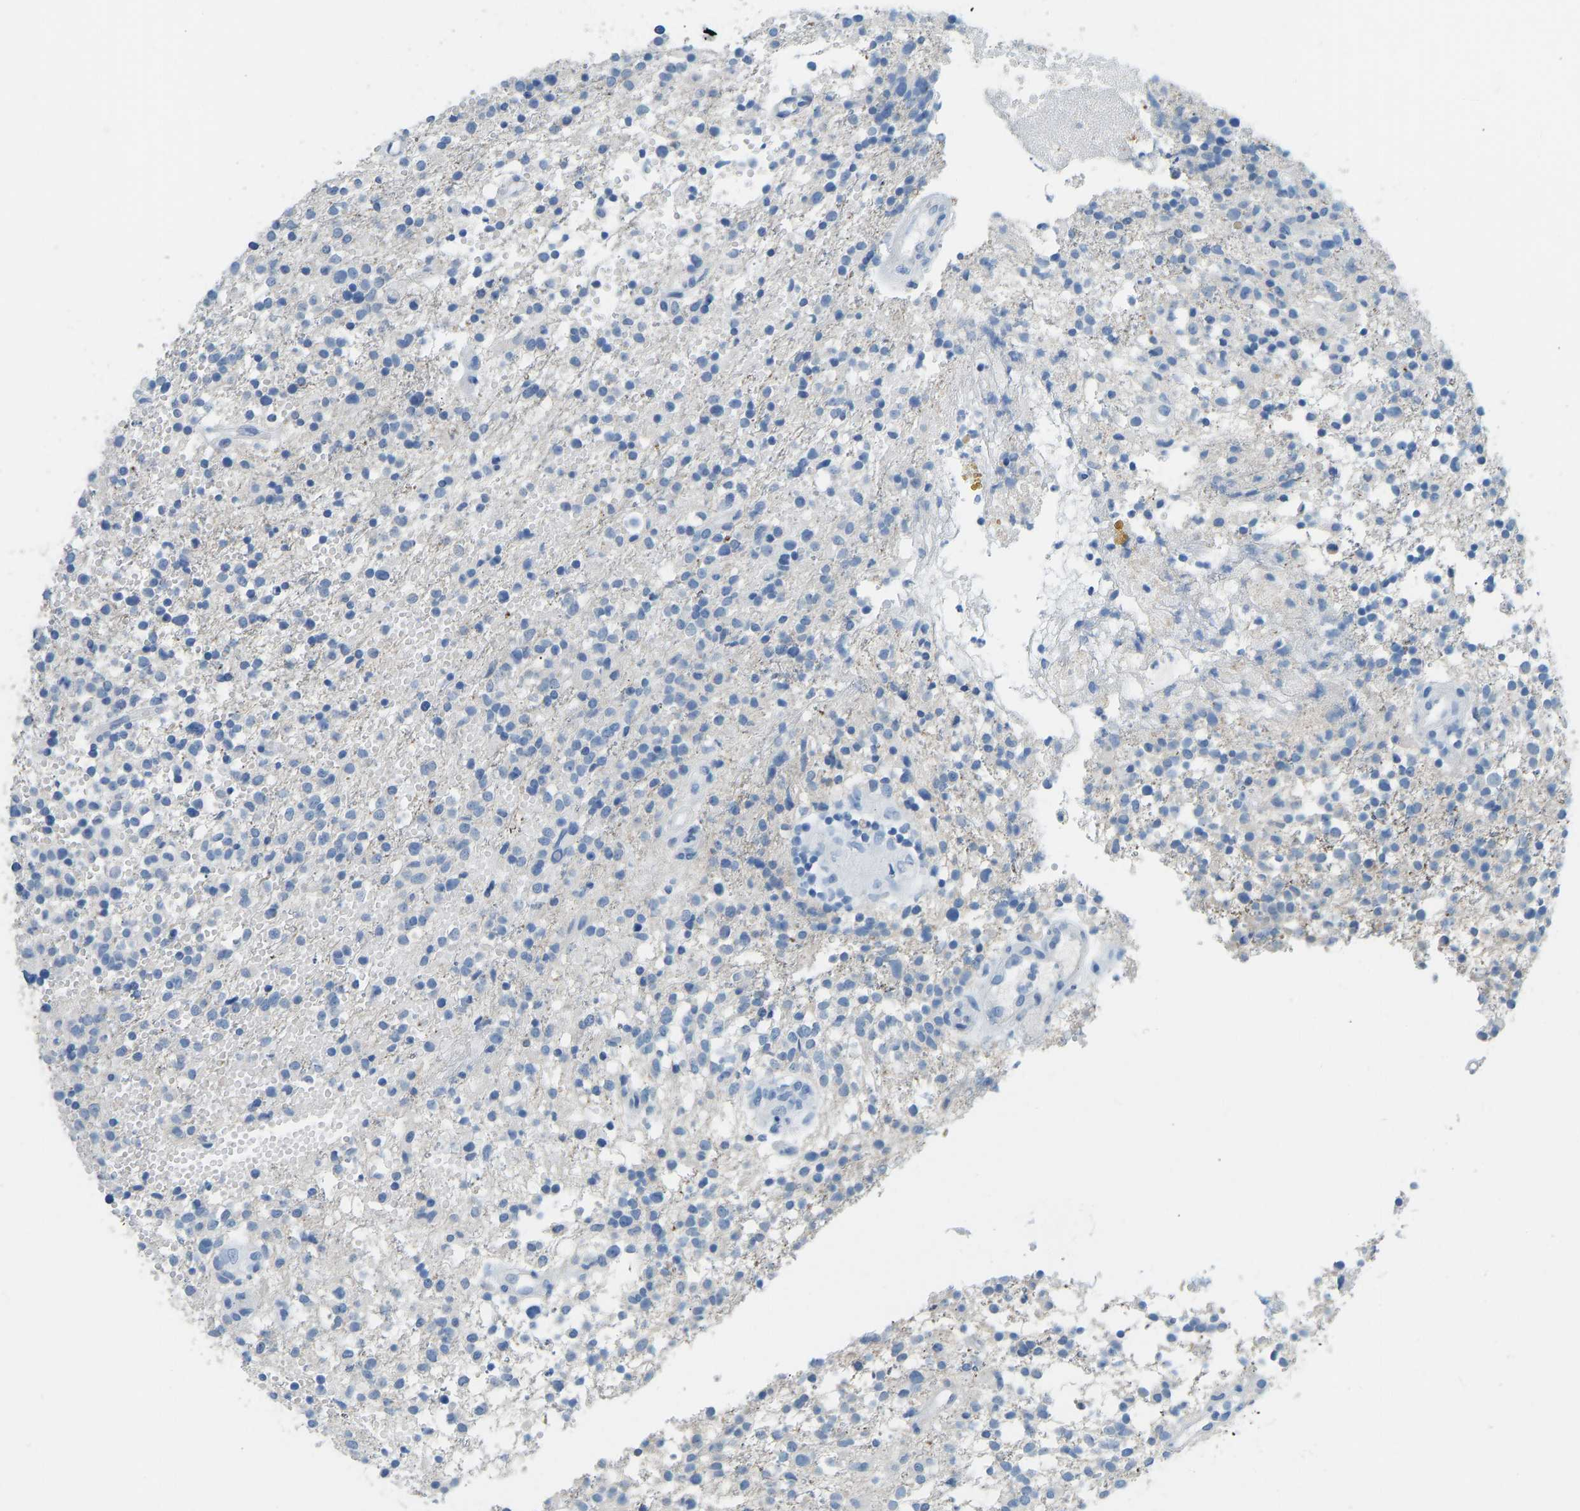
{"staining": {"intensity": "negative", "quantity": "none", "location": "none"}, "tissue": "glioma", "cell_type": "Tumor cells", "image_type": "cancer", "snomed": [{"axis": "morphology", "description": "Glioma, malignant, High grade"}, {"axis": "topography", "description": "Brain"}], "caption": "Immunohistochemistry micrograph of neoplastic tissue: human high-grade glioma (malignant) stained with DAB (3,3'-diaminobenzidine) exhibits no significant protein positivity in tumor cells.", "gene": "ATP1A1", "patient": {"sex": "female", "age": 59}}